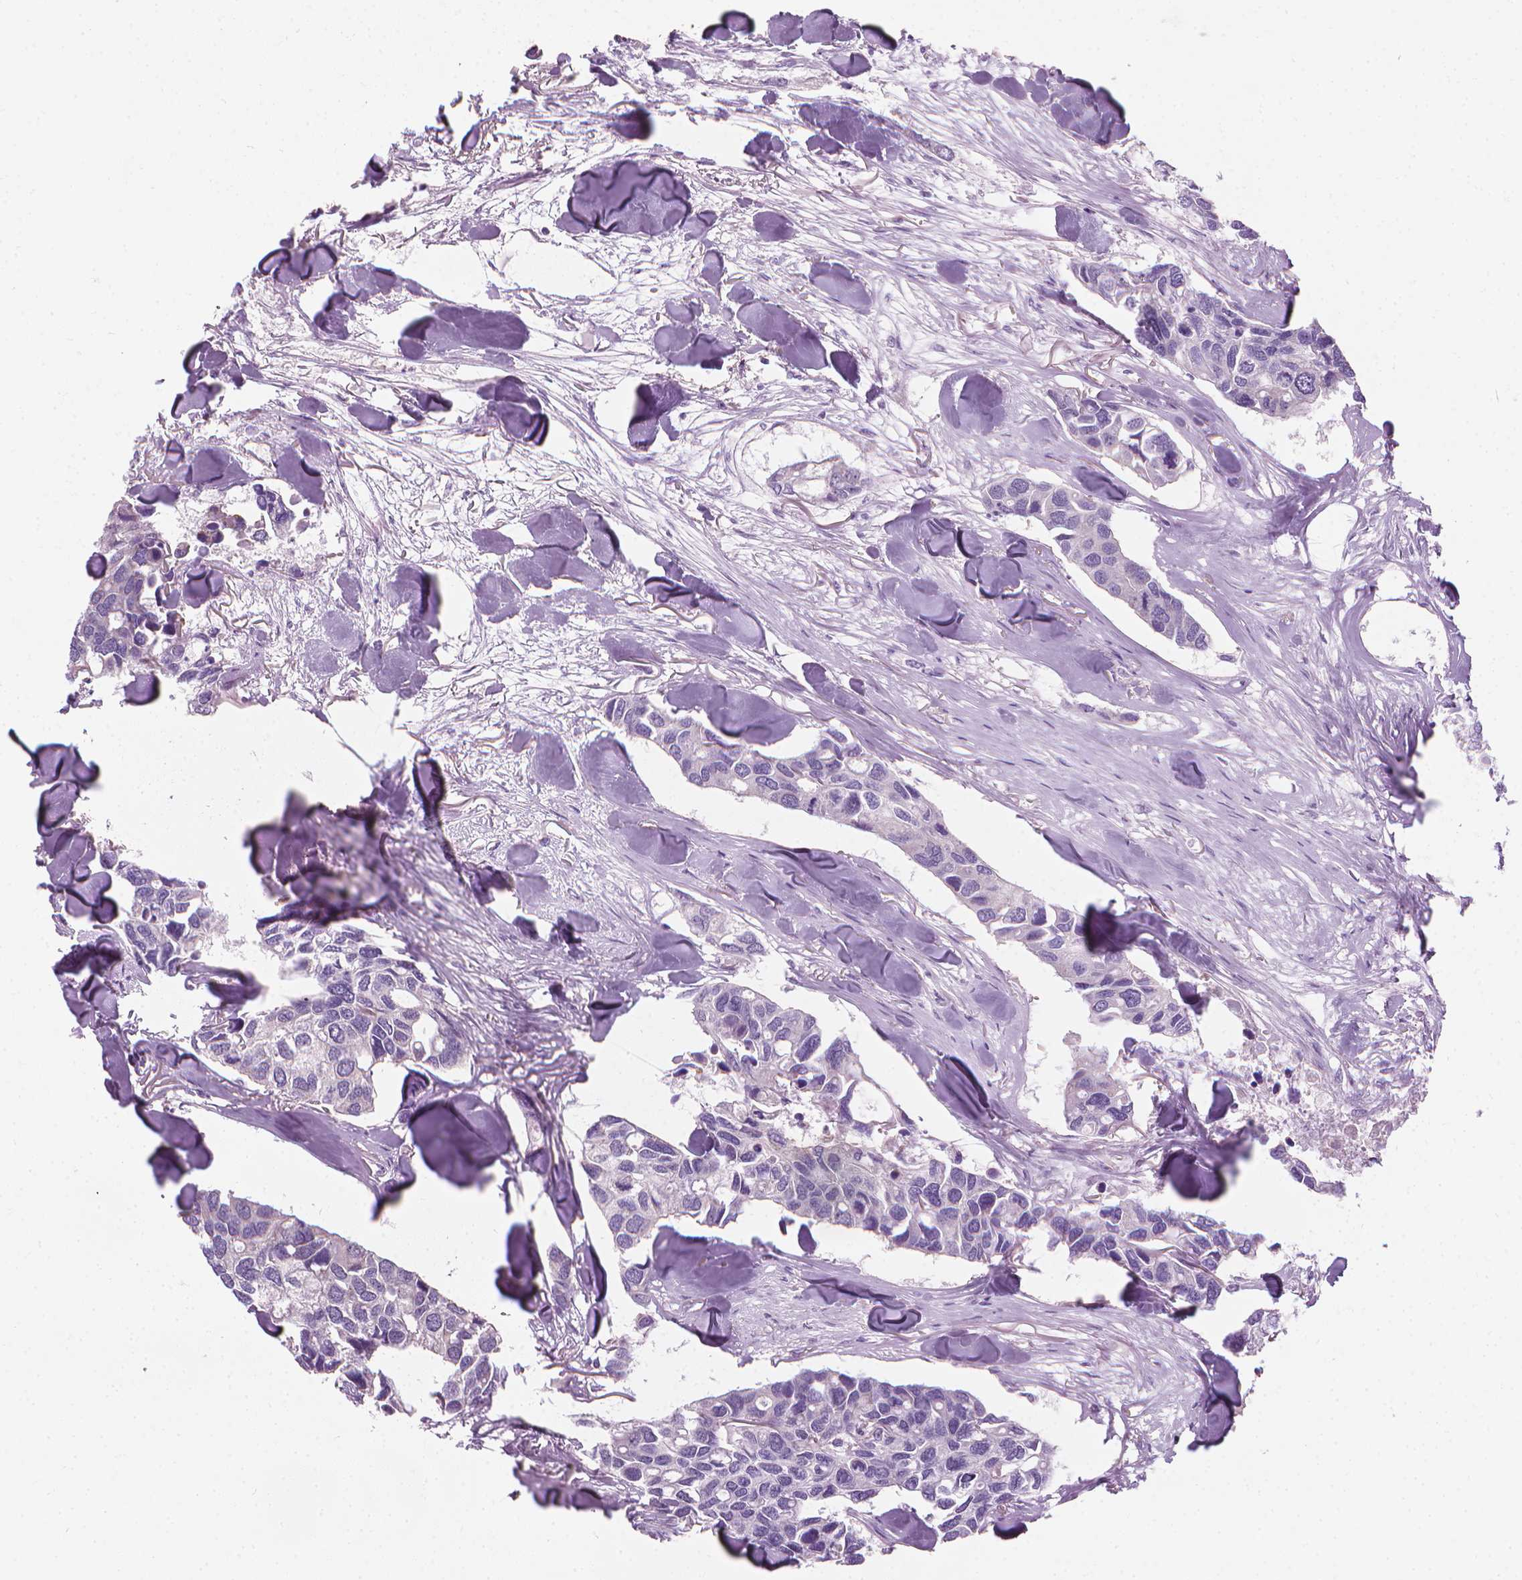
{"staining": {"intensity": "negative", "quantity": "none", "location": "none"}, "tissue": "breast cancer", "cell_type": "Tumor cells", "image_type": "cancer", "snomed": [{"axis": "morphology", "description": "Duct carcinoma"}, {"axis": "topography", "description": "Breast"}], "caption": "Breast intraductal carcinoma stained for a protein using IHC displays no expression tumor cells.", "gene": "CFAP126", "patient": {"sex": "female", "age": 83}}